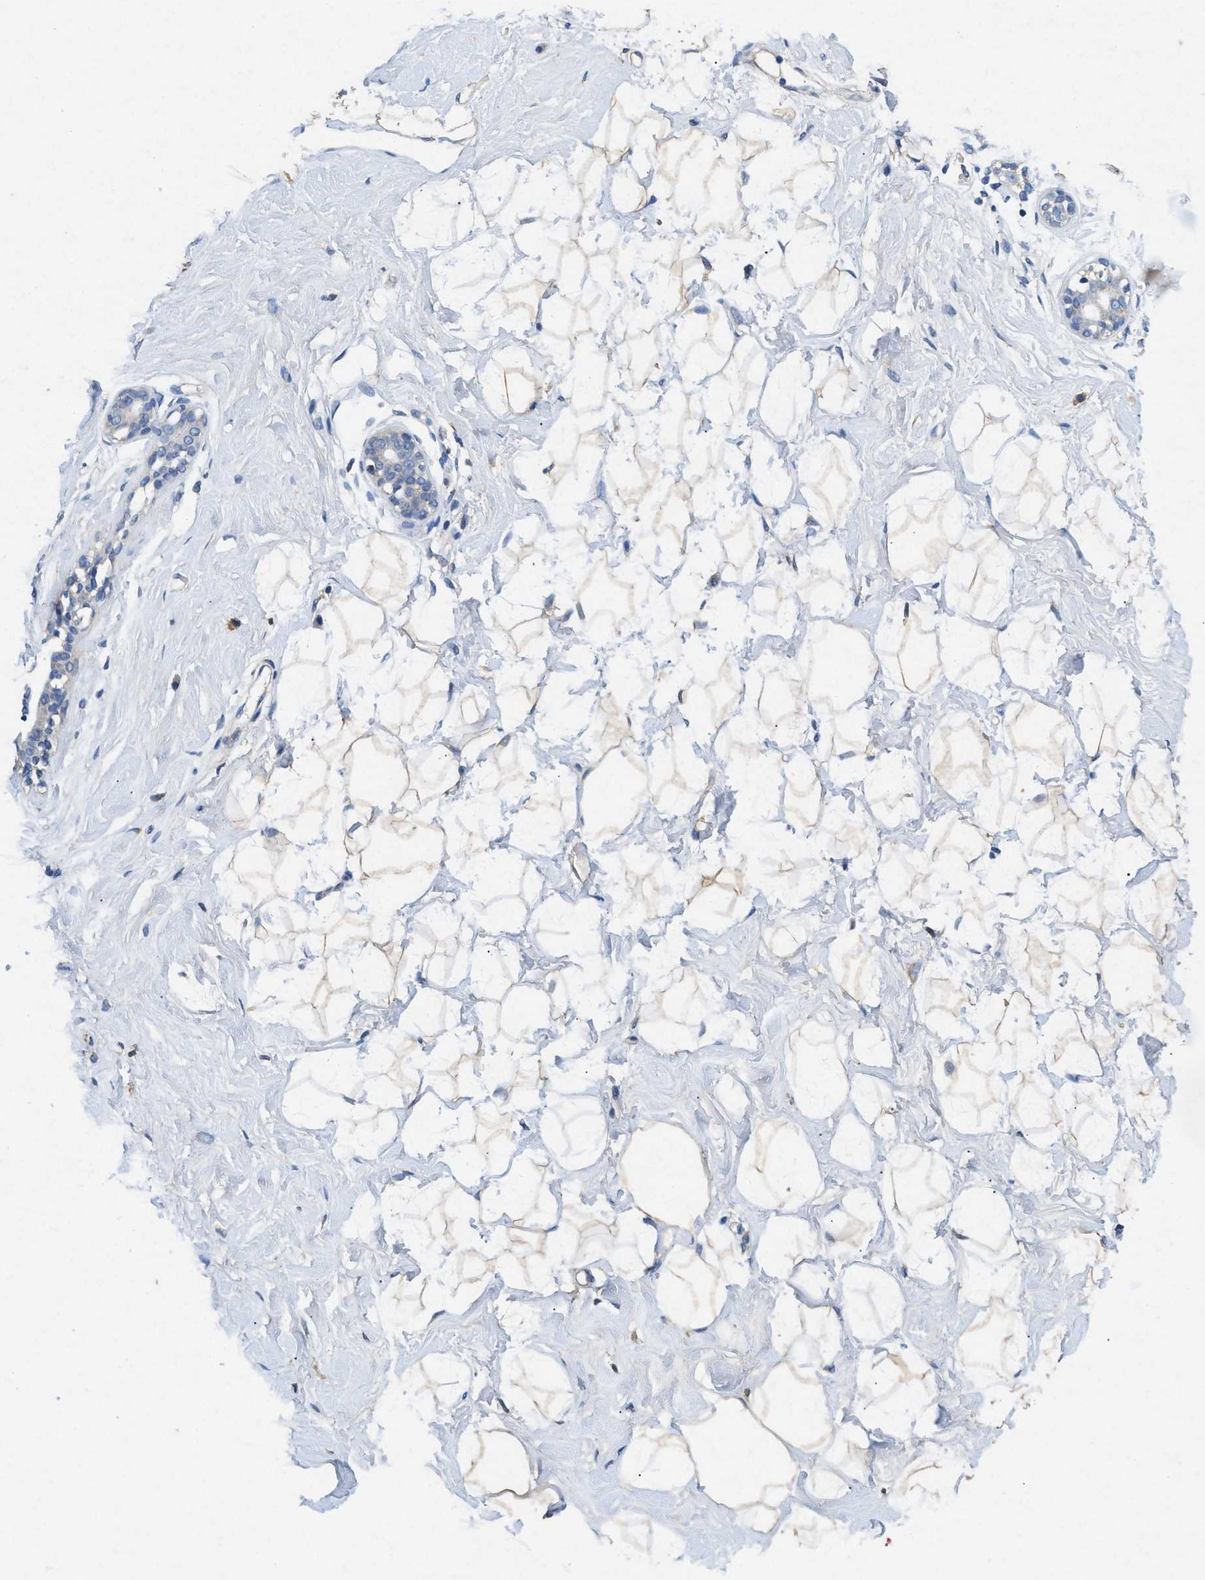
{"staining": {"intensity": "negative", "quantity": "none", "location": "none"}, "tissue": "breast", "cell_type": "Adipocytes", "image_type": "normal", "snomed": [{"axis": "morphology", "description": "Normal tissue, NOS"}, {"axis": "topography", "description": "Breast"}], "caption": "This histopathology image is of normal breast stained with immunohistochemistry to label a protein in brown with the nuclei are counter-stained blue. There is no positivity in adipocytes.", "gene": "CDK15", "patient": {"sex": "female", "age": 23}}